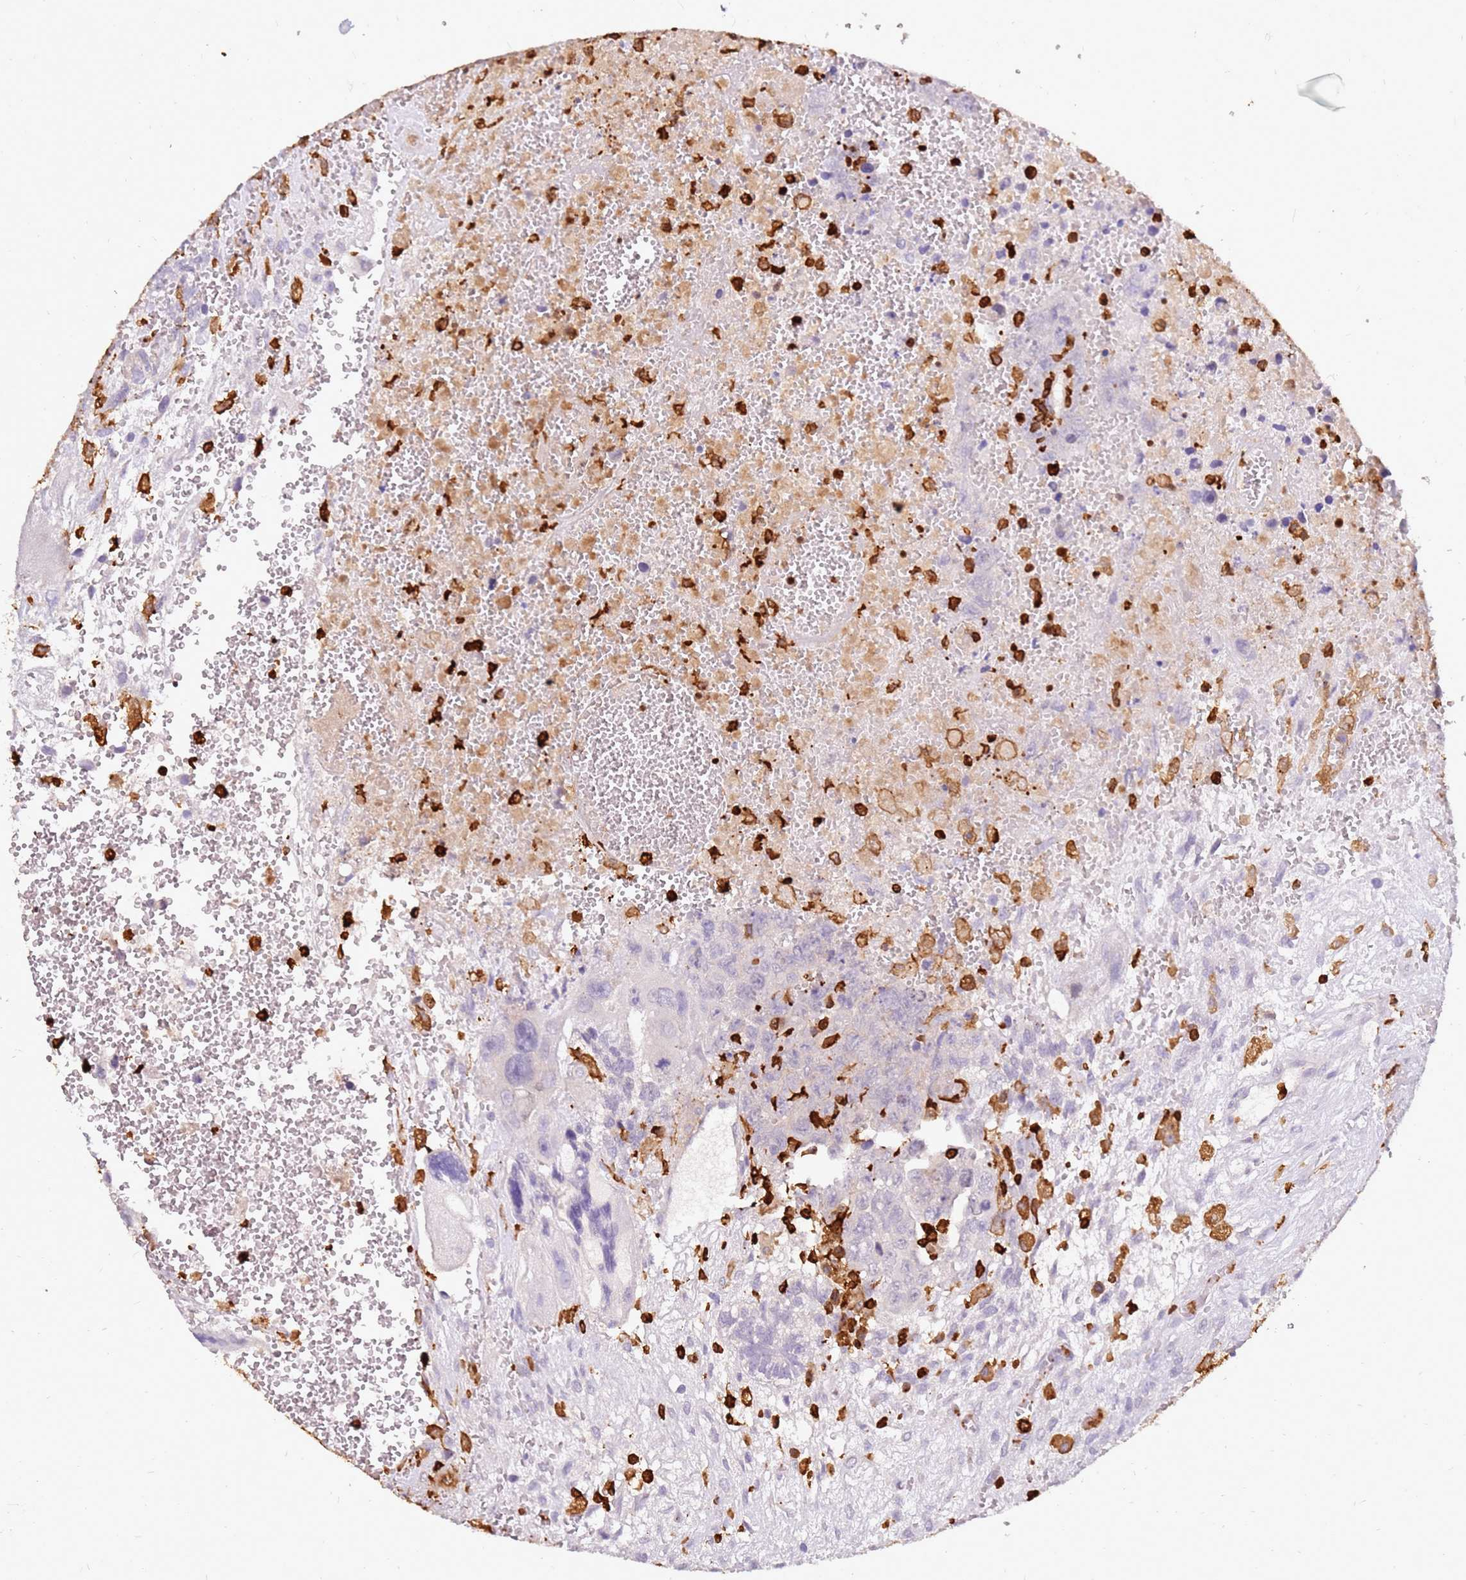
{"staining": {"intensity": "negative", "quantity": "none", "location": "none"}, "tissue": "testis cancer", "cell_type": "Tumor cells", "image_type": "cancer", "snomed": [{"axis": "morphology", "description": "Carcinoma, Embryonal, NOS"}, {"axis": "topography", "description": "Testis"}], "caption": "DAB immunohistochemical staining of testis embryonal carcinoma exhibits no significant positivity in tumor cells.", "gene": "CORO1A", "patient": {"sex": "male", "age": 28}}